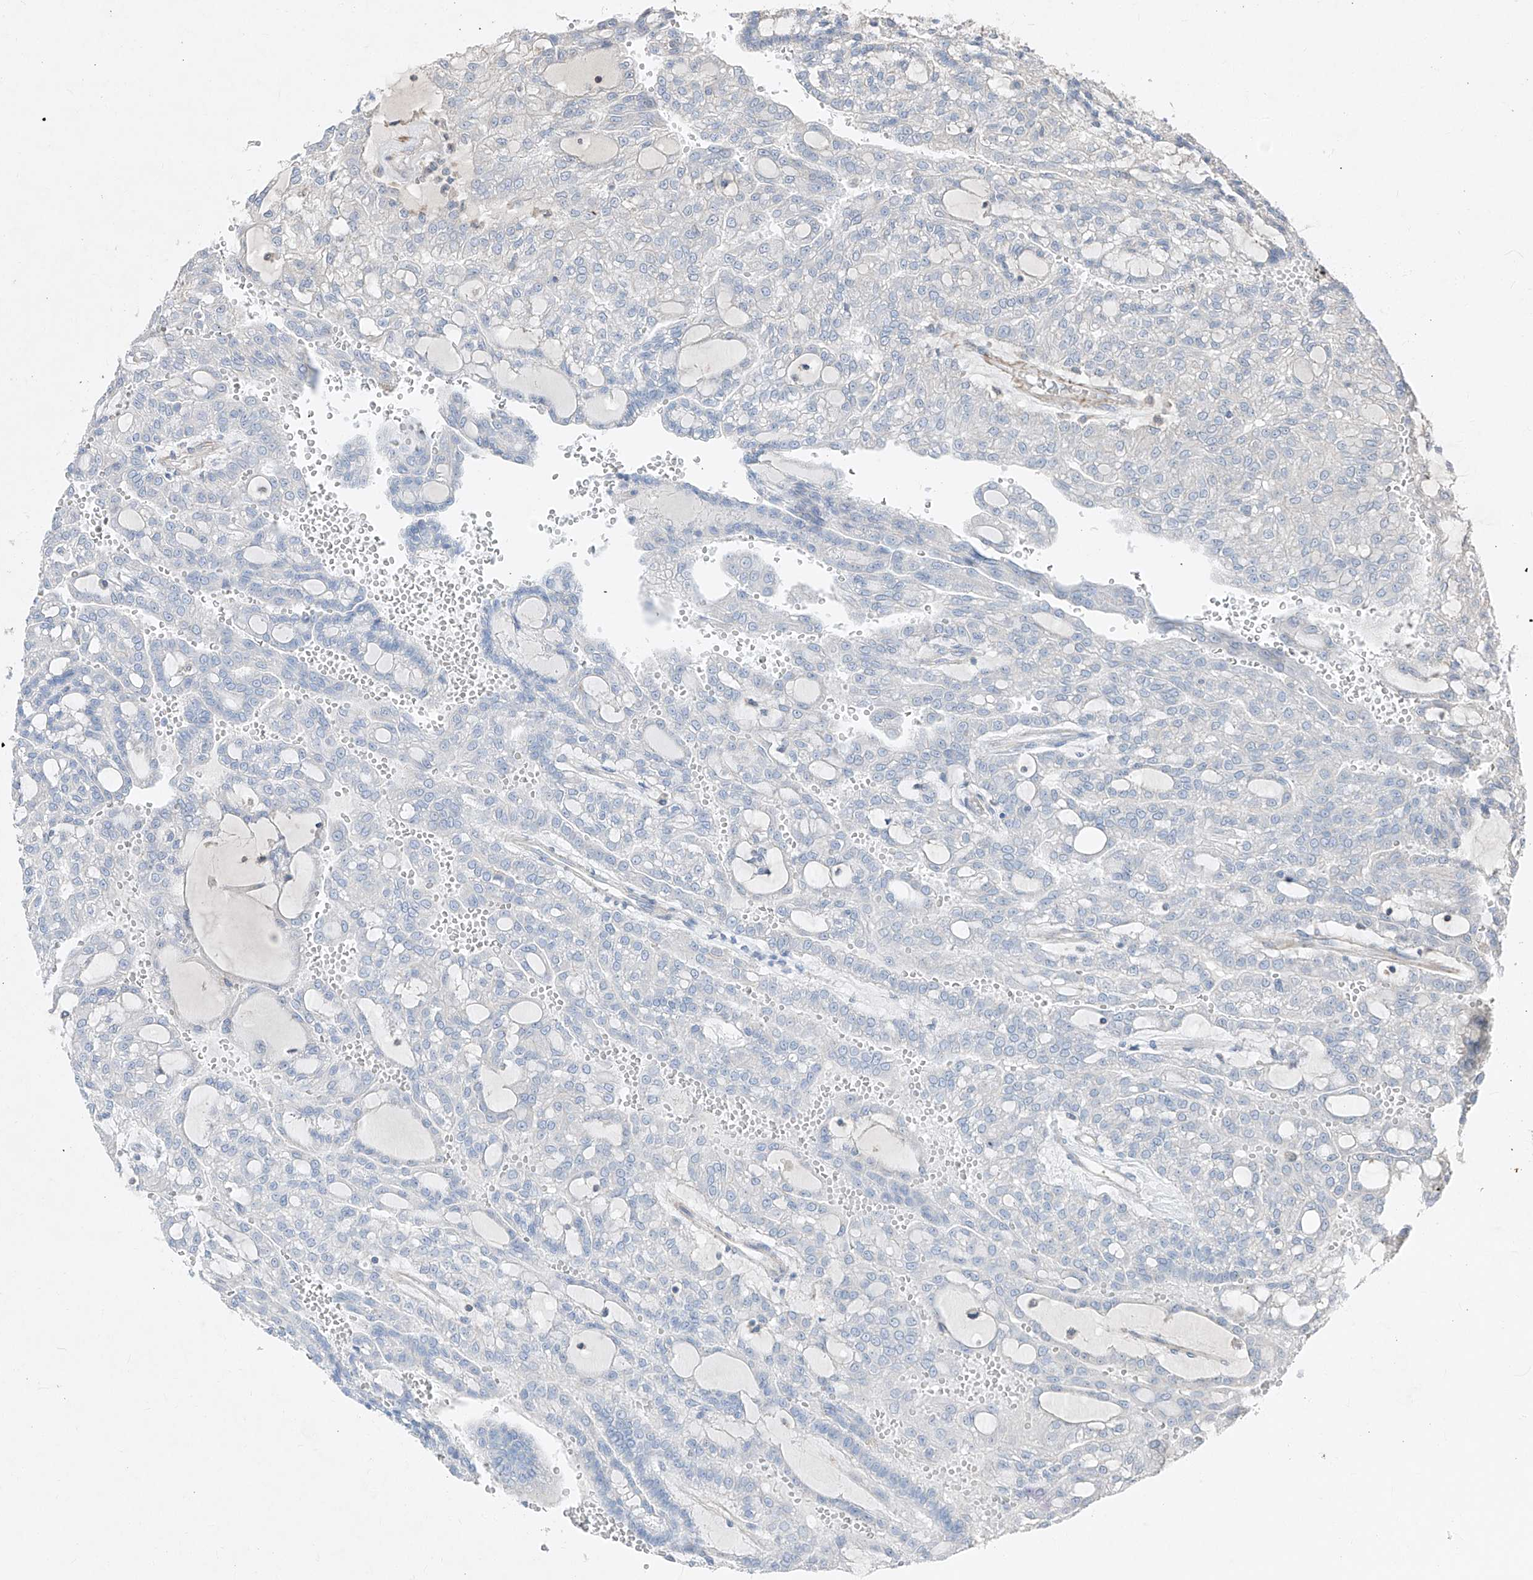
{"staining": {"intensity": "negative", "quantity": "none", "location": "none"}, "tissue": "renal cancer", "cell_type": "Tumor cells", "image_type": "cancer", "snomed": [{"axis": "morphology", "description": "Adenocarcinoma, NOS"}, {"axis": "topography", "description": "Kidney"}], "caption": "Protein analysis of renal cancer (adenocarcinoma) exhibits no significant expression in tumor cells.", "gene": "UFD1", "patient": {"sex": "male", "age": 63}}